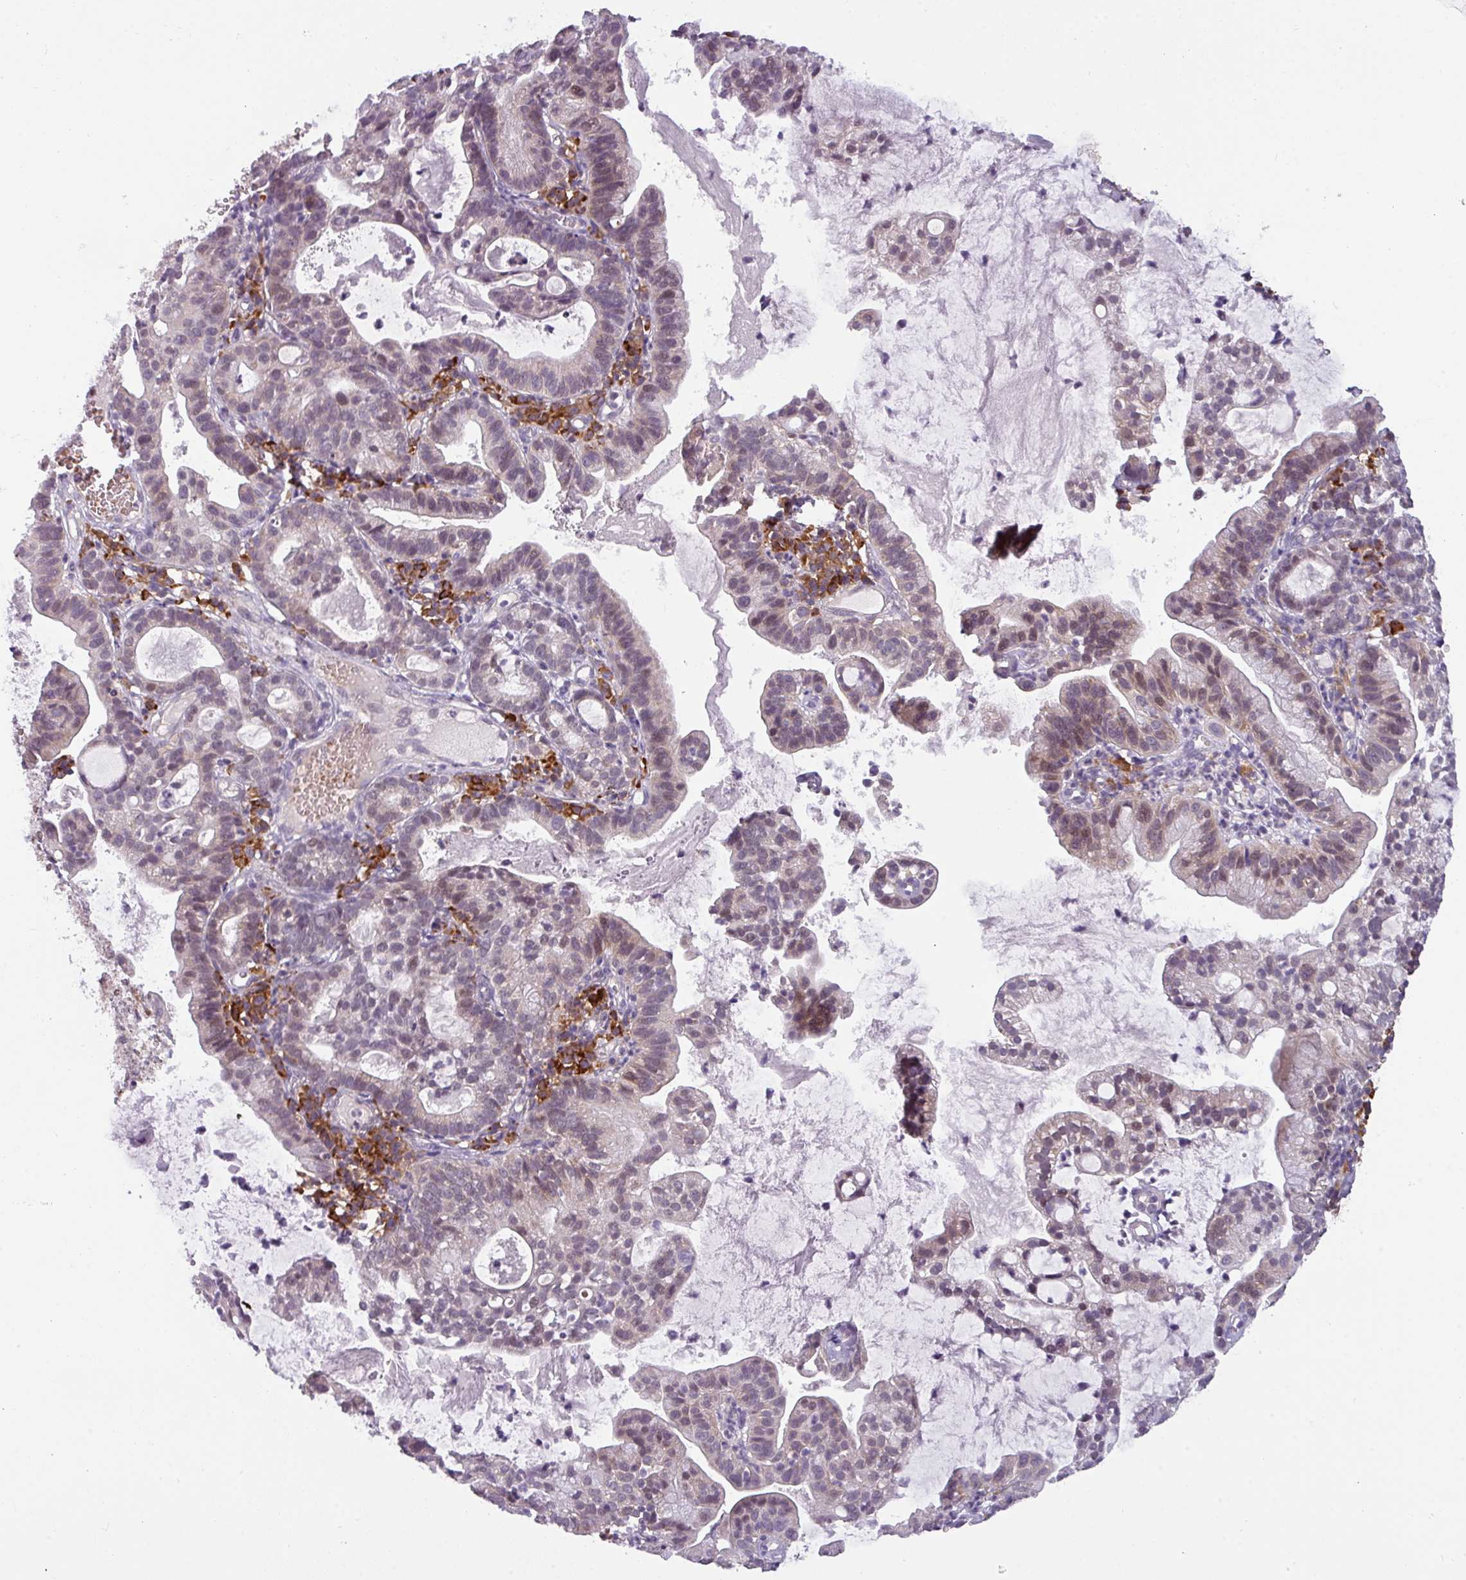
{"staining": {"intensity": "weak", "quantity": "<25%", "location": "cytoplasmic/membranous"}, "tissue": "cervical cancer", "cell_type": "Tumor cells", "image_type": "cancer", "snomed": [{"axis": "morphology", "description": "Adenocarcinoma, NOS"}, {"axis": "topography", "description": "Cervix"}], "caption": "Adenocarcinoma (cervical) stained for a protein using immunohistochemistry (IHC) demonstrates no staining tumor cells.", "gene": "C2orf68", "patient": {"sex": "female", "age": 41}}